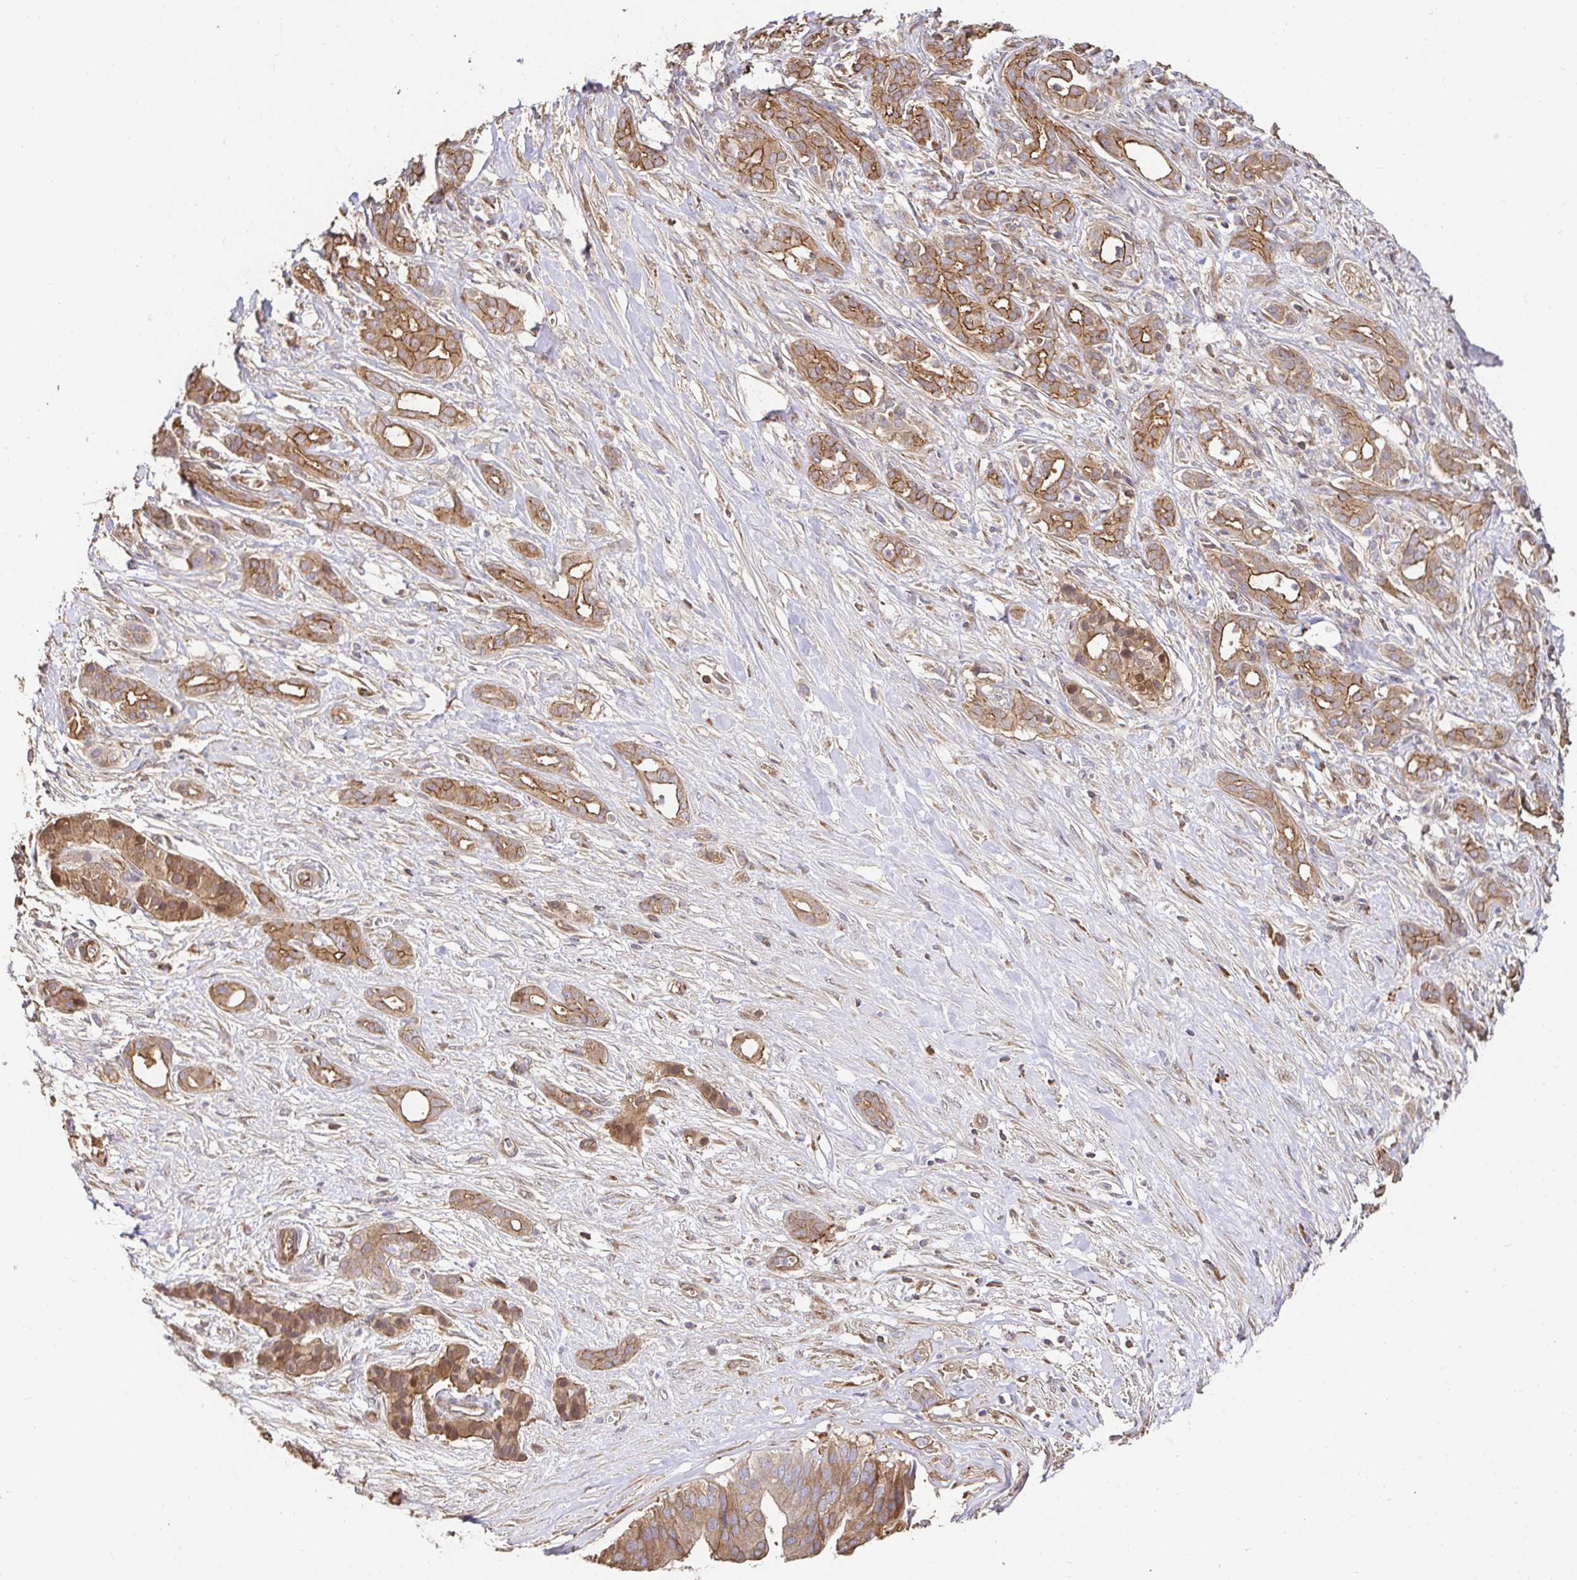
{"staining": {"intensity": "moderate", "quantity": ">75%", "location": "cytoplasmic/membranous"}, "tissue": "pancreatic cancer", "cell_type": "Tumor cells", "image_type": "cancer", "snomed": [{"axis": "morphology", "description": "Adenocarcinoma, NOS"}, {"axis": "topography", "description": "Pancreas"}], "caption": "Human pancreatic adenocarcinoma stained with a brown dye demonstrates moderate cytoplasmic/membranous positive expression in approximately >75% of tumor cells.", "gene": "APBB1", "patient": {"sex": "male", "age": 61}}